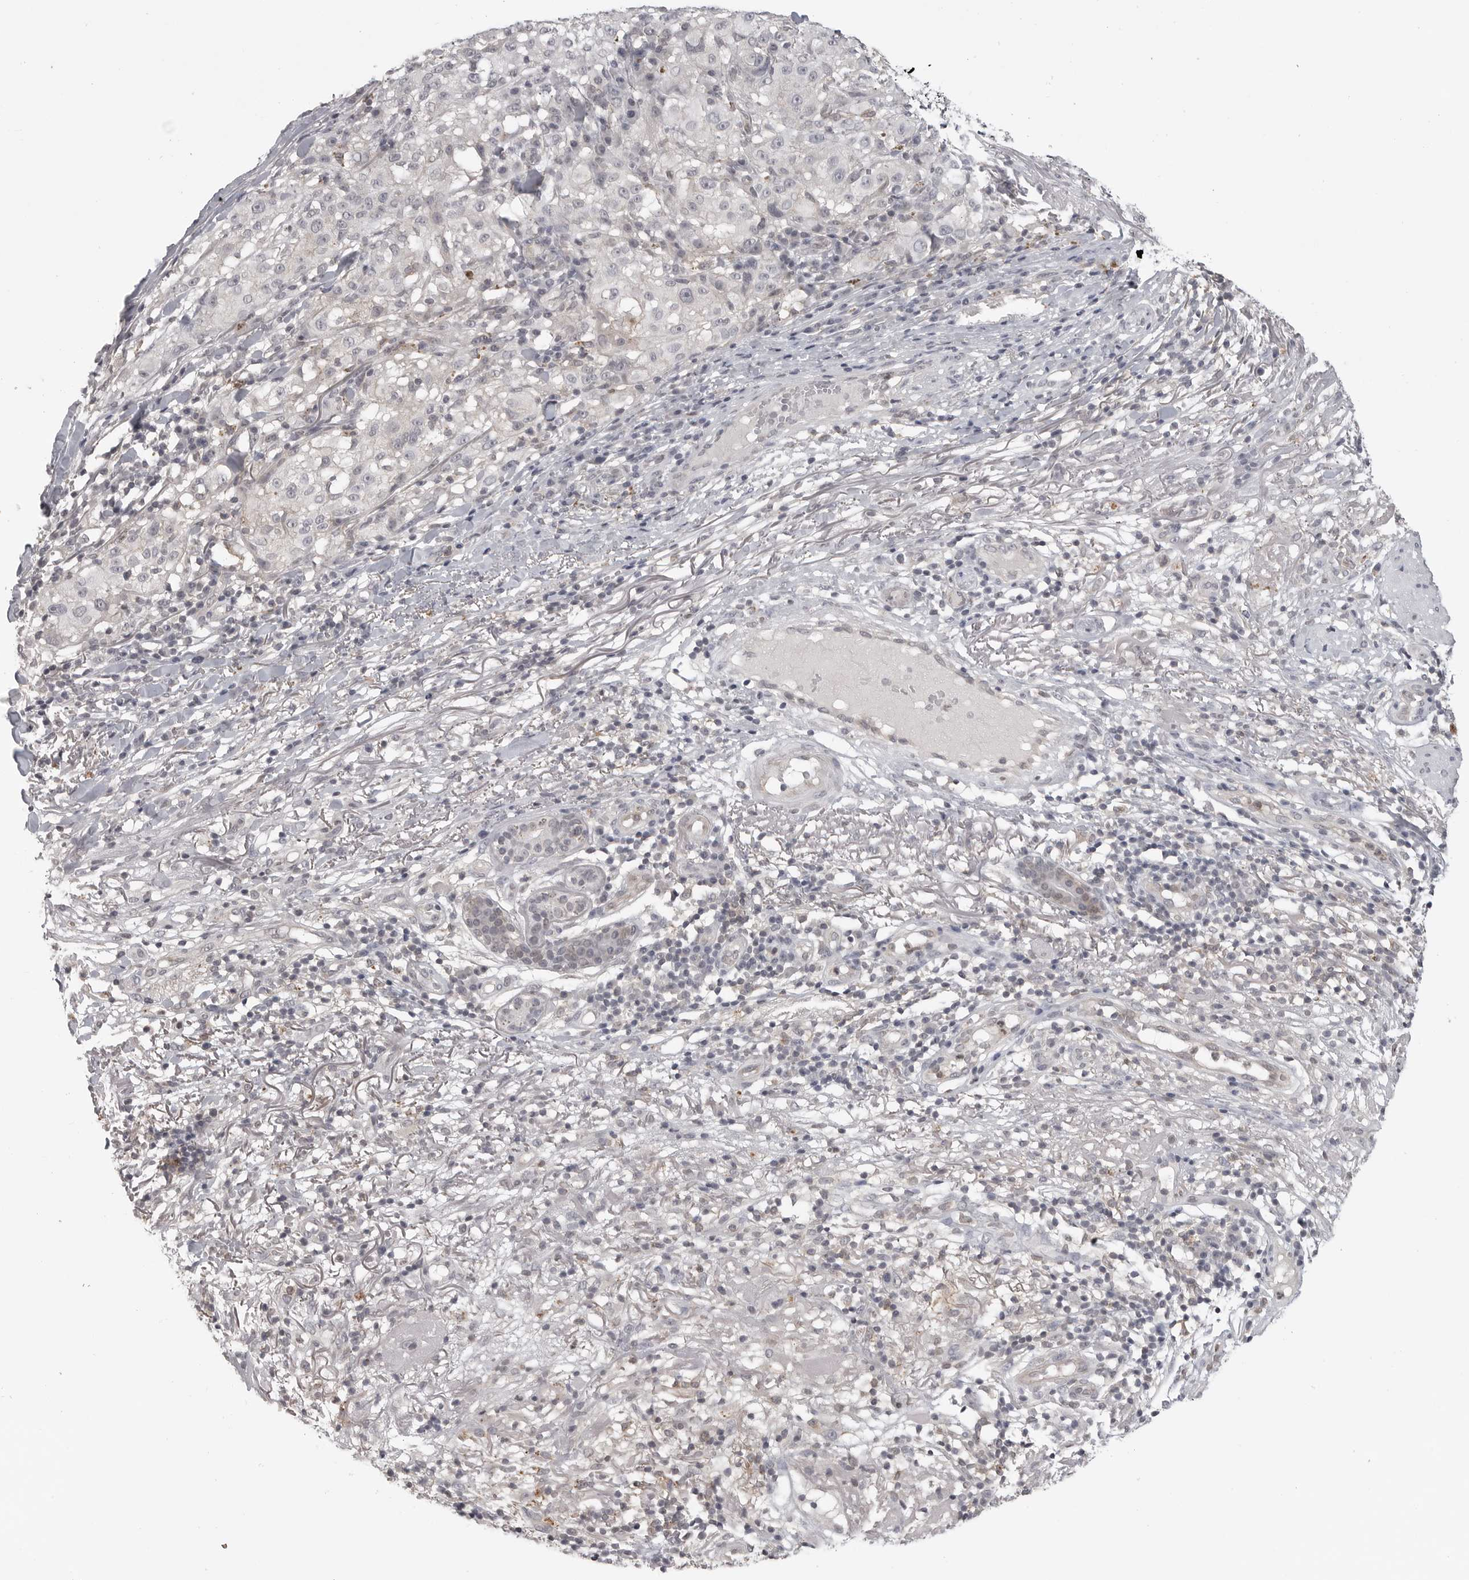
{"staining": {"intensity": "negative", "quantity": "none", "location": "none"}, "tissue": "melanoma", "cell_type": "Tumor cells", "image_type": "cancer", "snomed": [{"axis": "morphology", "description": "Necrosis, NOS"}, {"axis": "morphology", "description": "Malignant melanoma, NOS"}, {"axis": "topography", "description": "Skin"}], "caption": "IHC of melanoma reveals no expression in tumor cells. Nuclei are stained in blue.", "gene": "IFNGR1", "patient": {"sex": "female", "age": 87}}